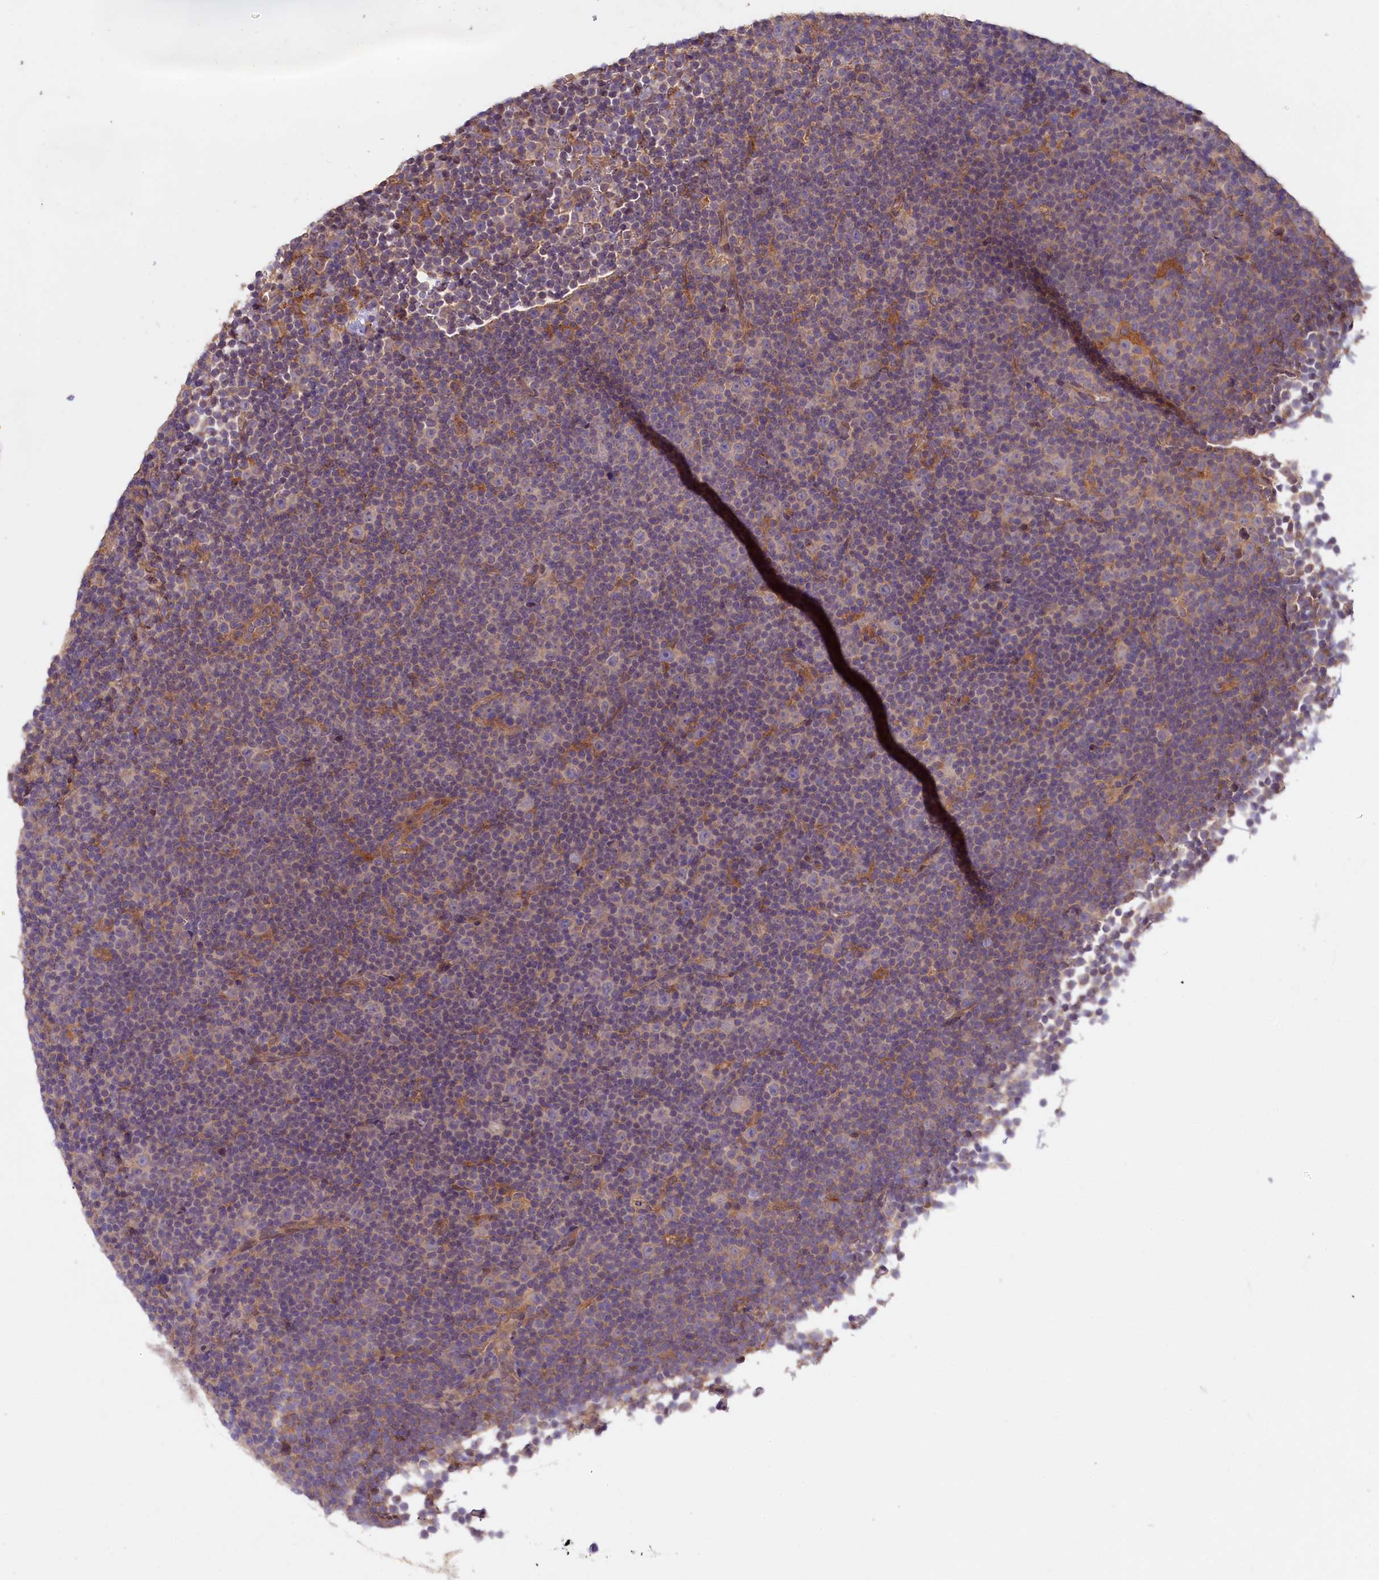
{"staining": {"intensity": "negative", "quantity": "none", "location": "none"}, "tissue": "lymphoma", "cell_type": "Tumor cells", "image_type": "cancer", "snomed": [{"axis": "morphology", "description": "Malignant lymphoma, non-Hodgkin's type, Low grade"}, {"axis": "topography", "description": "Lymph node"}], "caption": "DAB (3,3'-diaminobenzidine) immunohistochemical staining of lymphoma reveals no significant expression in tumor cells. (DAB immunohistochemistry (IHC), high magnification).", "gene": "ETFBKMT", "patient": {"sex": "female", "age": 67}}